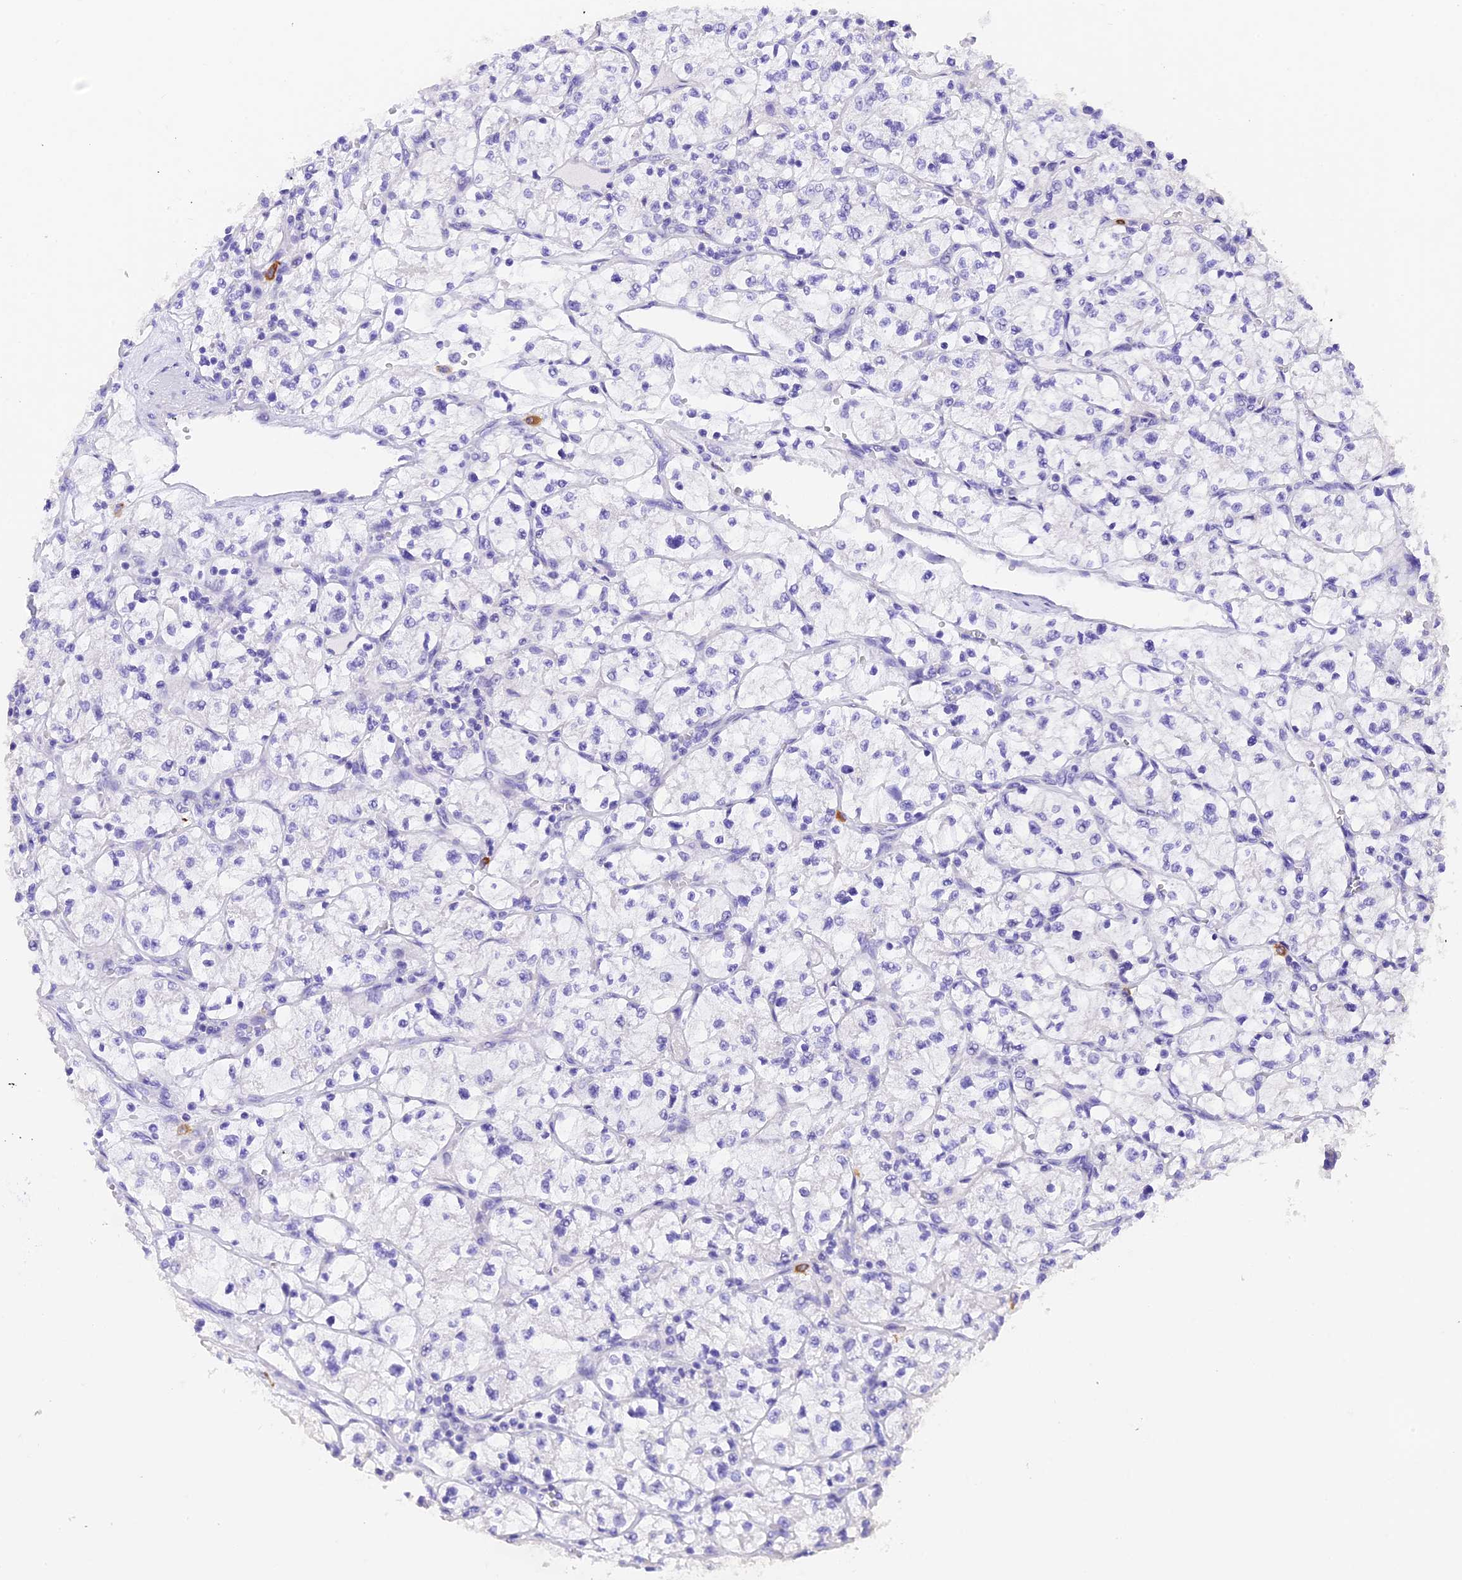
{"staining": {"intensity": "negative", "quantity": "none", "location": "none"}, "tissue": "renal cancer", "cell_type": "Tumor cells", "image_type": "cancer", "snomed": [{"axis": "morphology", "description": "Adenocarcinoma, NOS"}, {"axis": "topography", "description": "Kidney"}], "caption": "Tumor cells are negative for protein expression in human renal cancer.", "gene": "COL6A5", "patient": {"sex": "female", "age": 64}}